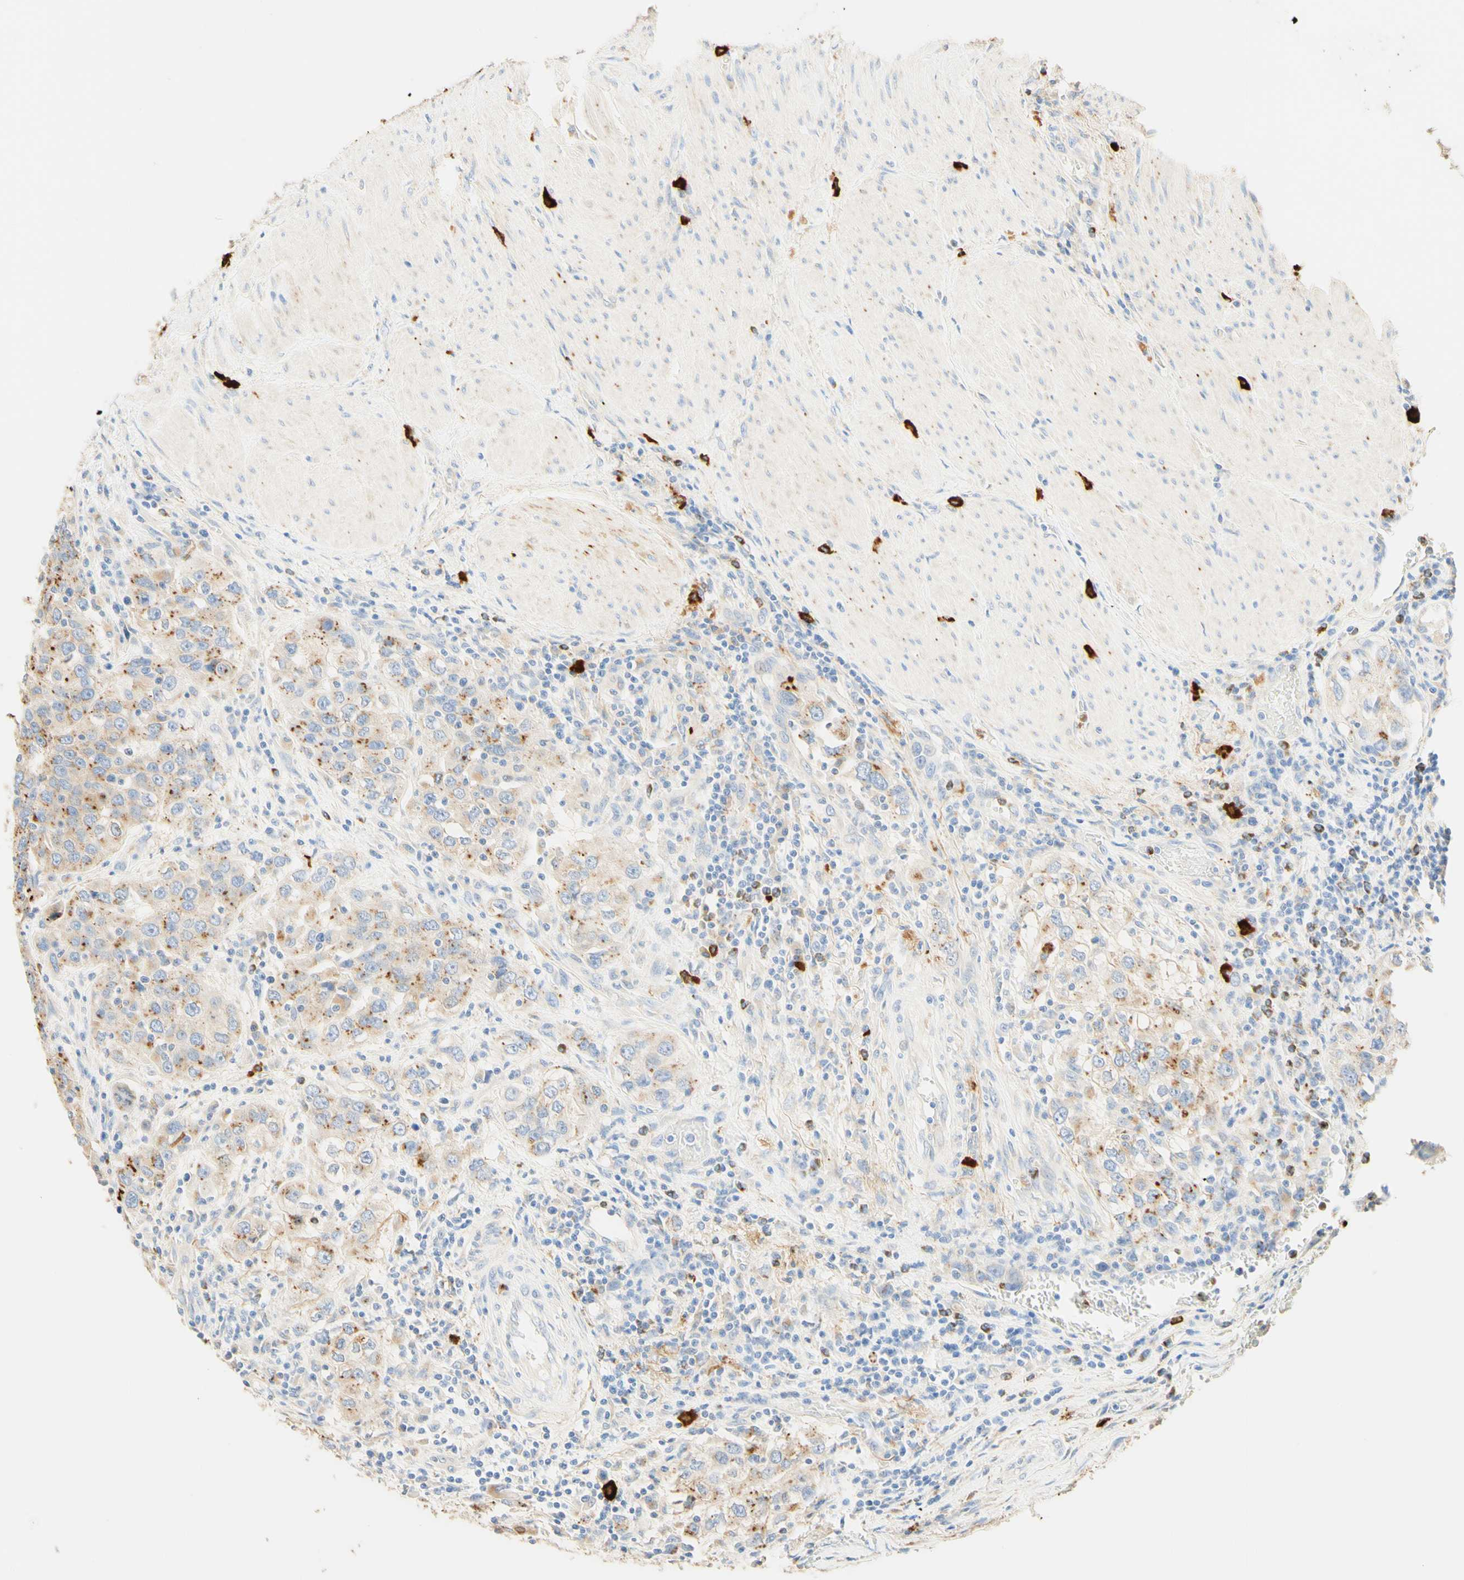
{"staining": {"intensity": "moderate", "quantity": ">75%", "location": "cytoplasmic/membranous"}, "tissue": "urothelial cancer", "cell_type": "Tumor cells", "image_type": "cancer", "snomed": [{"axis": "morphology", "description": "Urothelial carcinoma, High grade"}, {"axis": "topography", "description": "Urinary bladder"}], "caption": "Protein expression analysis of urothelial cancer demonstrates moderate cytoplasmic/membranous staining in about >75% of tumor cells. The staining is performed using DAB brown chromogen to label protein expression. The nuclei are counter-stained blue using hematoxylin.", "gene": "CD63", "patient": {"sex": "female", "age": 80}}